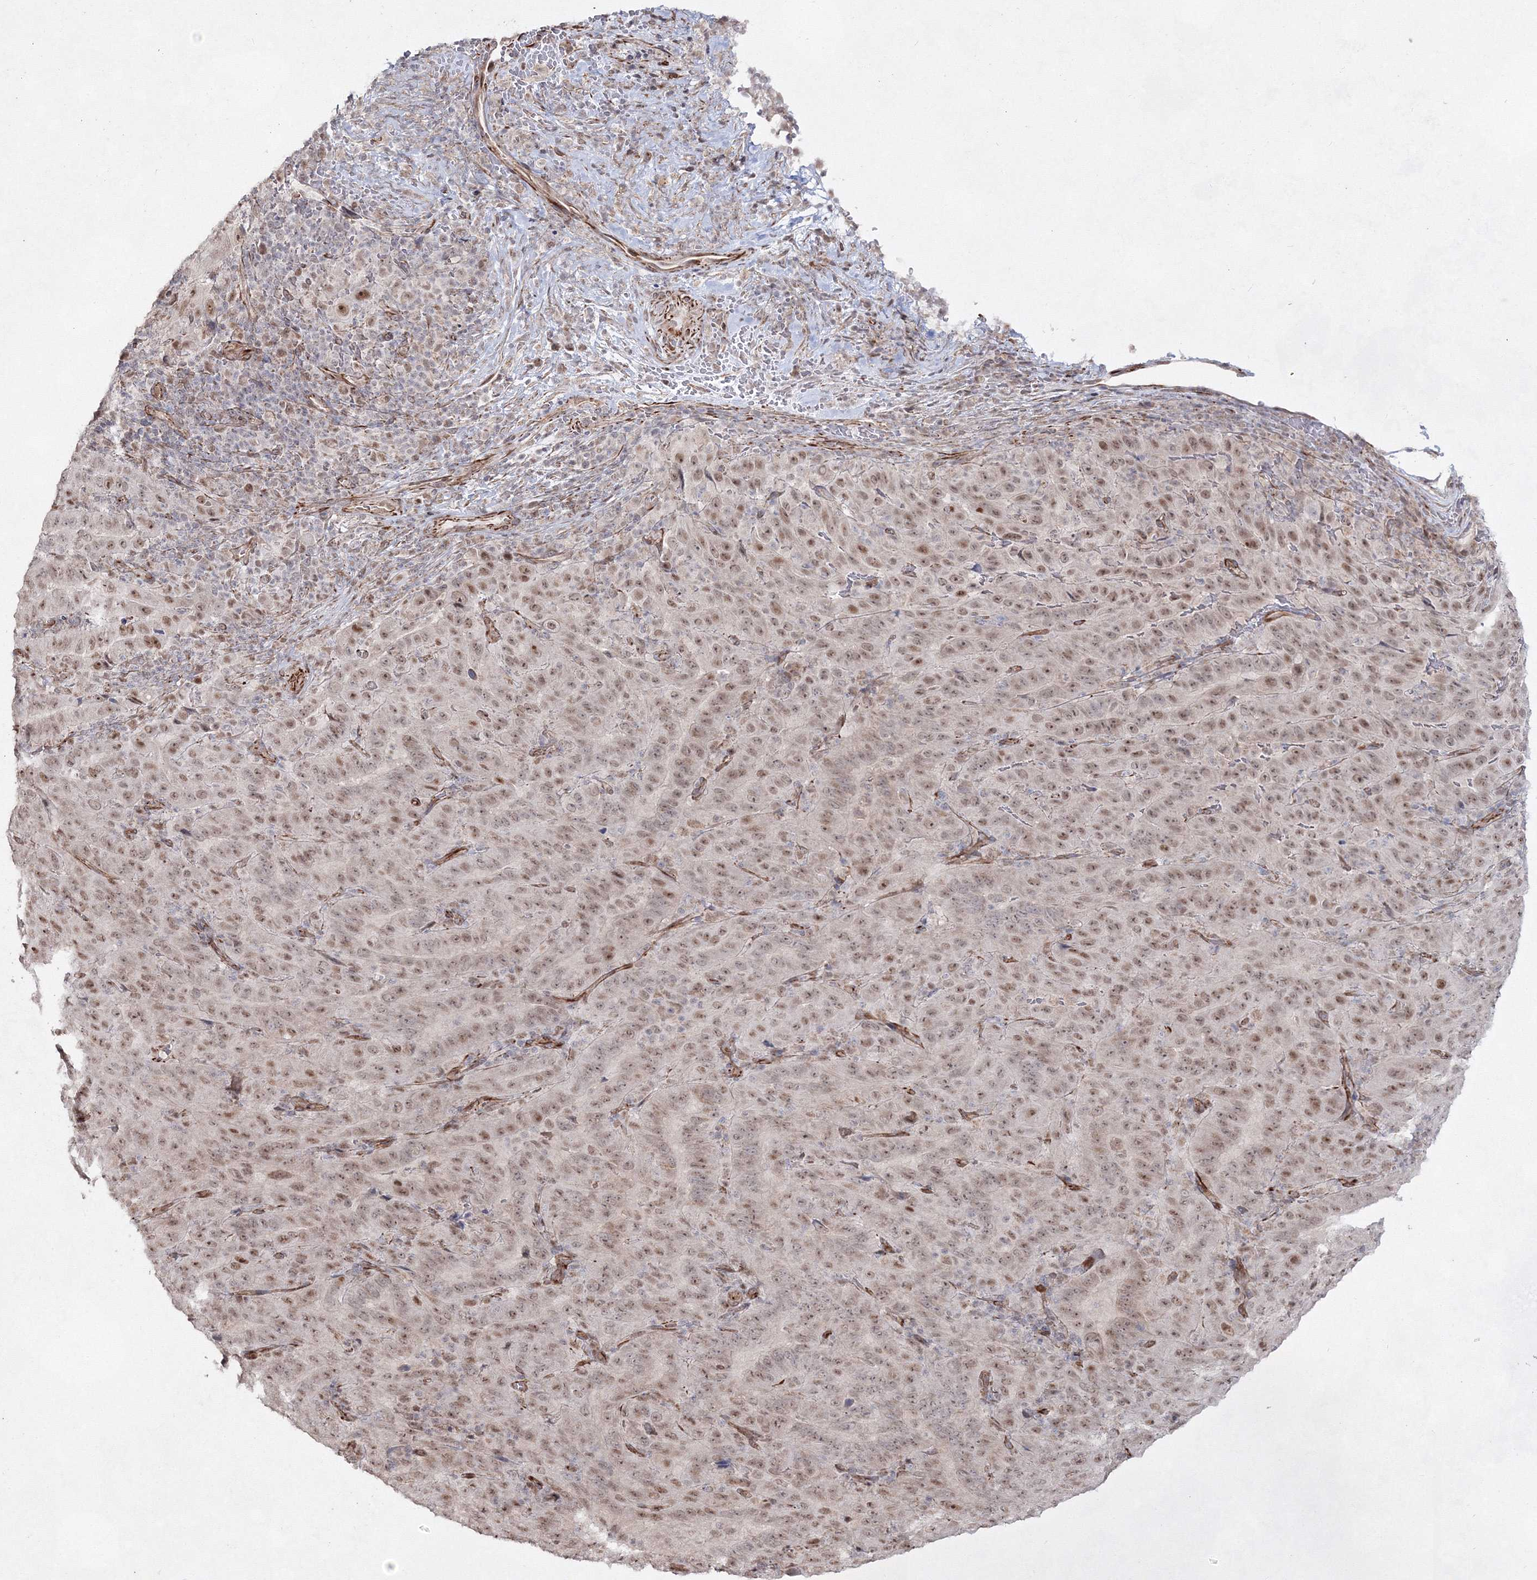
{"staining": {"intensity": "weak", "quantity": ">75%", "location": "nuclear"}, "tissue": "pancreatic cancer", "cell_type": "Tumor cells", "image_type": "cancer", "snomed": [{"axis": "morphology", "description": "Adenocarcinoma, NOS"}, {"axis": "topography", "description": "Pancreas"}], "caption": "Pancreatic adenocarcinoma tissue shows weak nuclear expression in about >75% of tumor cells, visualized by immunohistochemistry.", "gene": "SNIP1", "patient": {"sex": "male", "age": 63}}